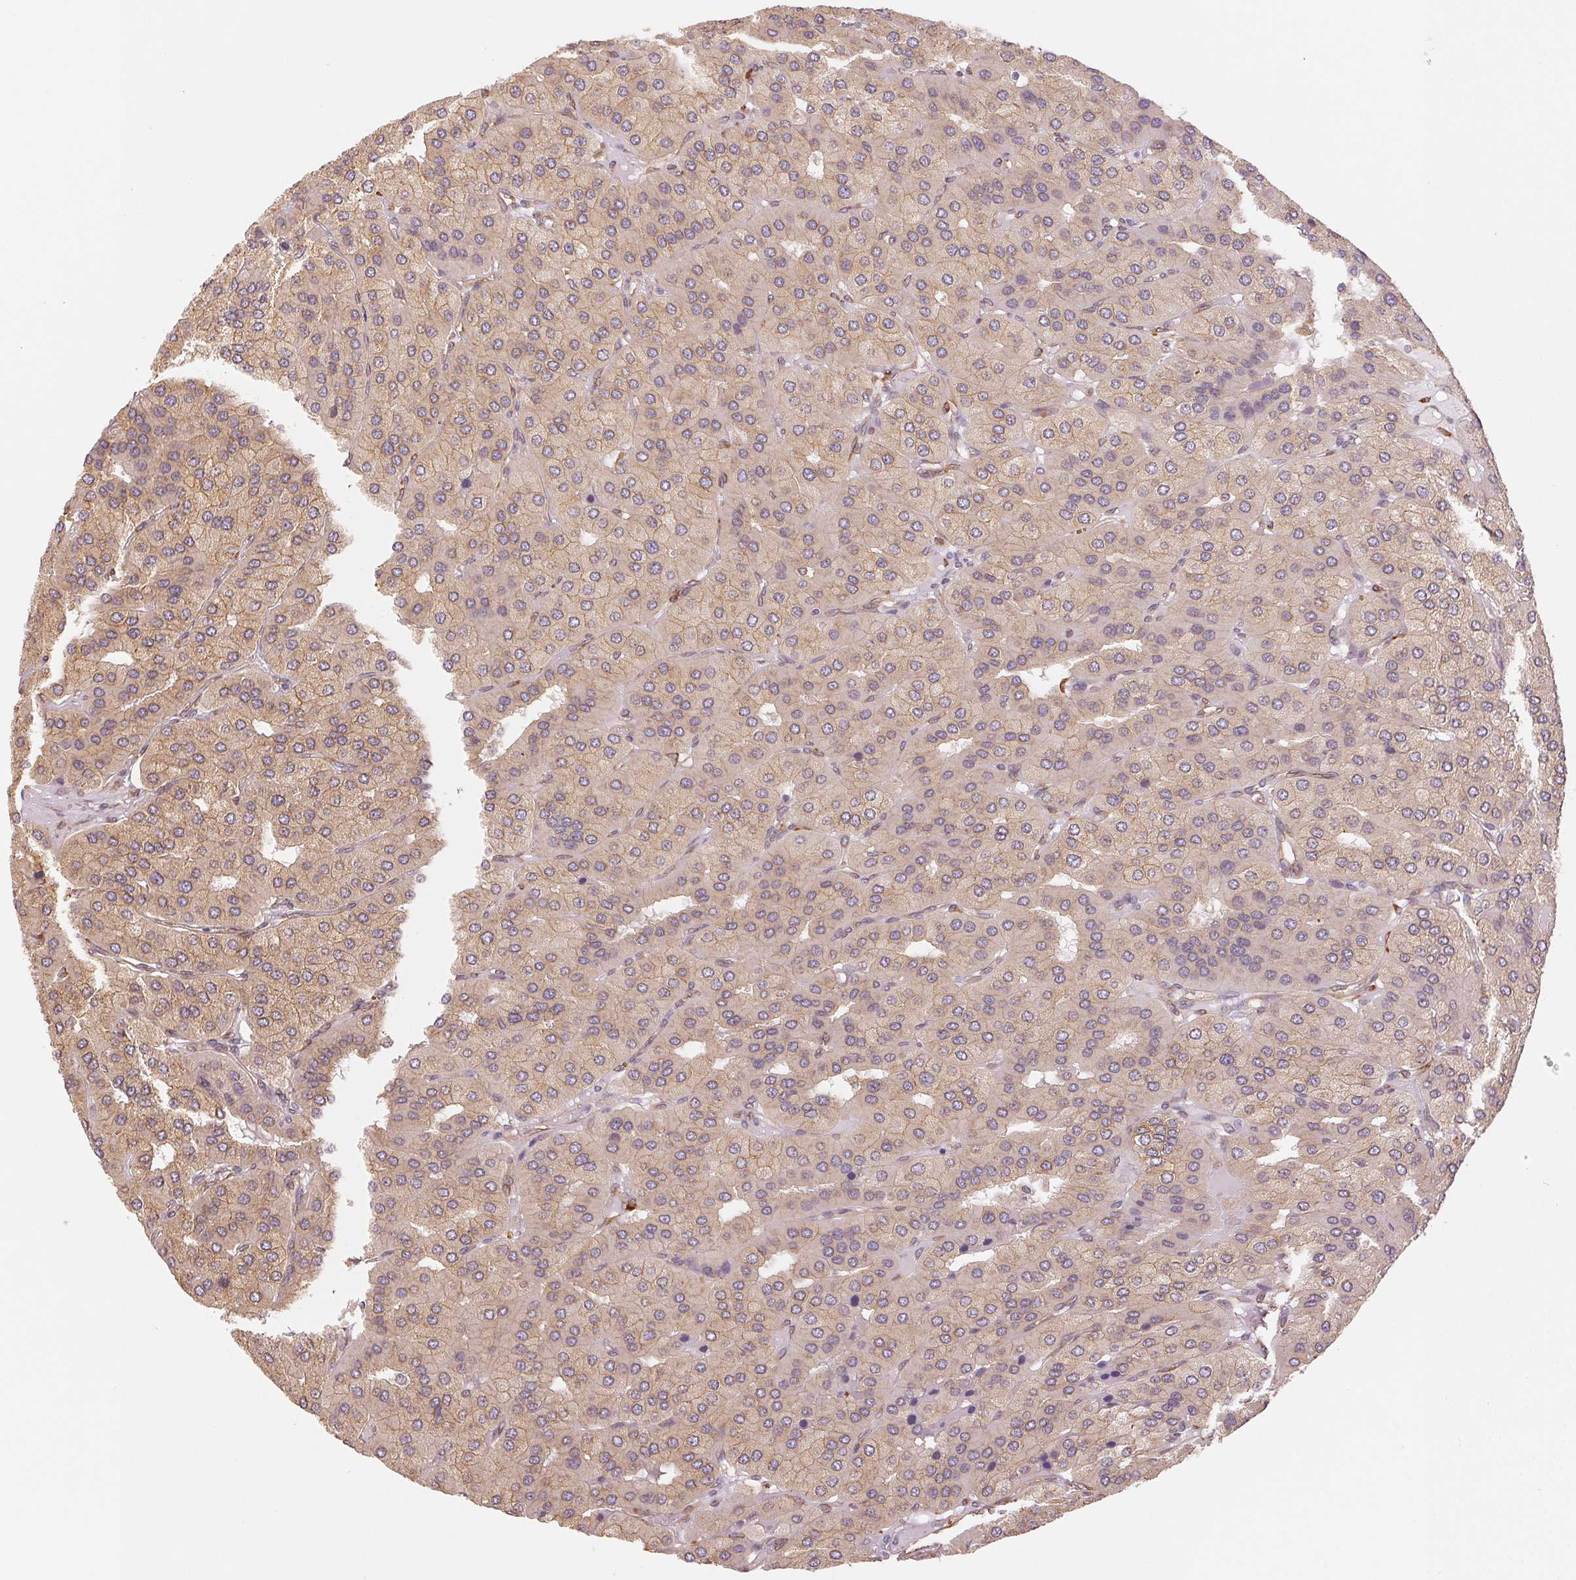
{"staining": {"intensity": "weak", "quantity": ">75%", "location": "cytoplasmic/membranous"}, "tissue": "parathyroid gland", "cell_type": "Glandular cells", "image_type": "normal", "snomed": [{"axis": "morphology", "description": "Normal tissue, NOS"}, {"axis": "morphology", "description": "Adenoma, NOS"}, {"axis": "topography", "description": "Parathyroid gland"}], "caption": "IHC image of benign parathyroid gland stained for a protein (brown), which exhibits low levels of weak cytoplasmic/membranous staining in about >75% of glandular cells.", "gene": "RCN3", "patient": {"sex": "female", "age": 86}}